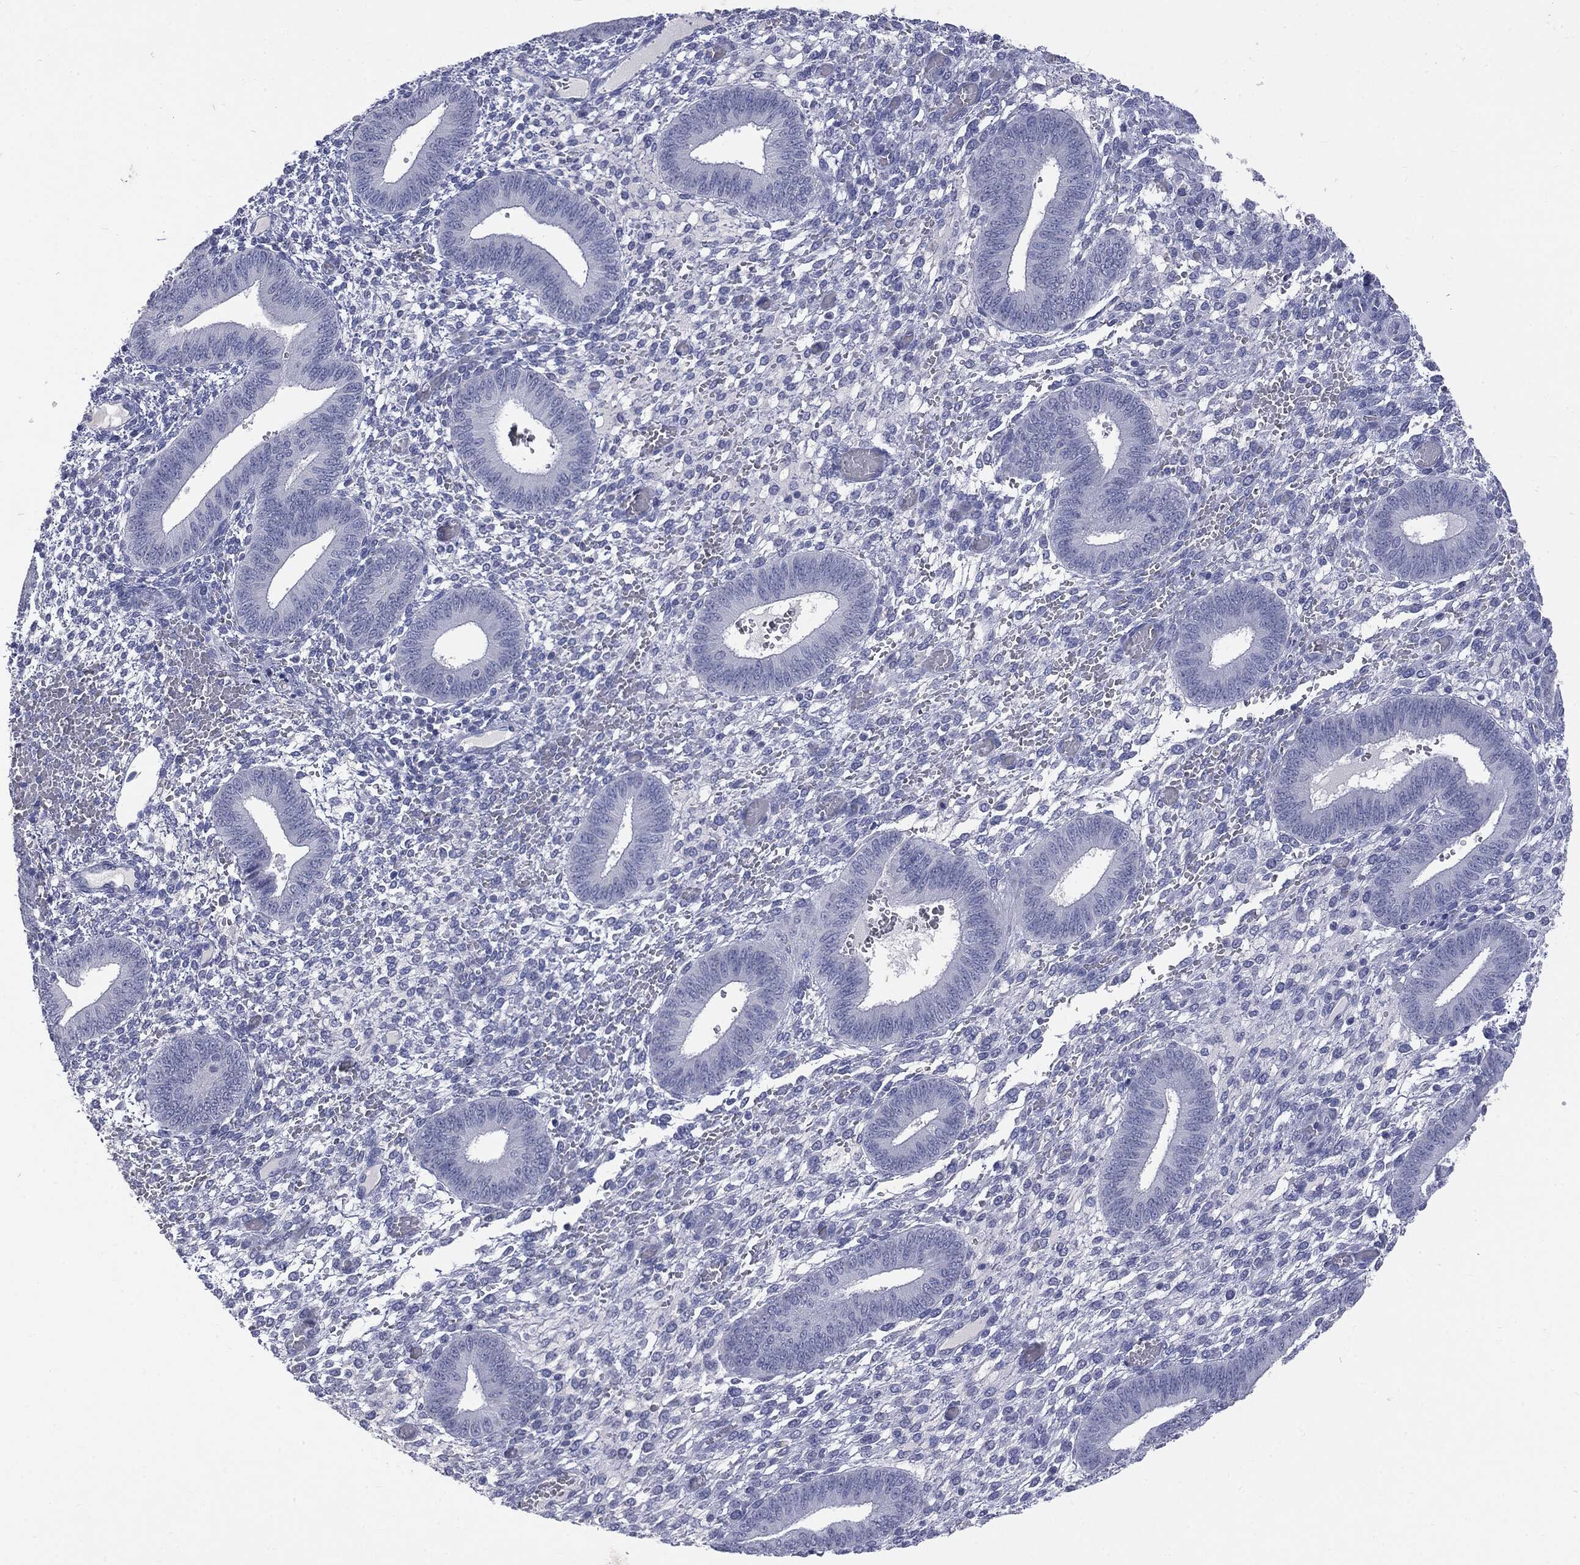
{"staining": {"intensity": "negative", "quantity": "none", "location": "none"}, "tissue": "endometrium", "cell_type": "Cells in endometrial stroma", "image_type": "normal", "snomed": [{"axis": "morphology", "description": "Normal tissue, NOS"}, {"axis": "topography", "description": "Endometrium"}], "caption": "Immunohistochemical staining of unremarkable endometrium exhibits no significant staining in cells in endometrial stroma. (DAB (3,3'-diaminobenzidine) immunohistochemistry (IHC) visualized using brightfield microscopy, high magnification).", "gene": "TSHB", "patient": {"sex": "female", "age": 42}}